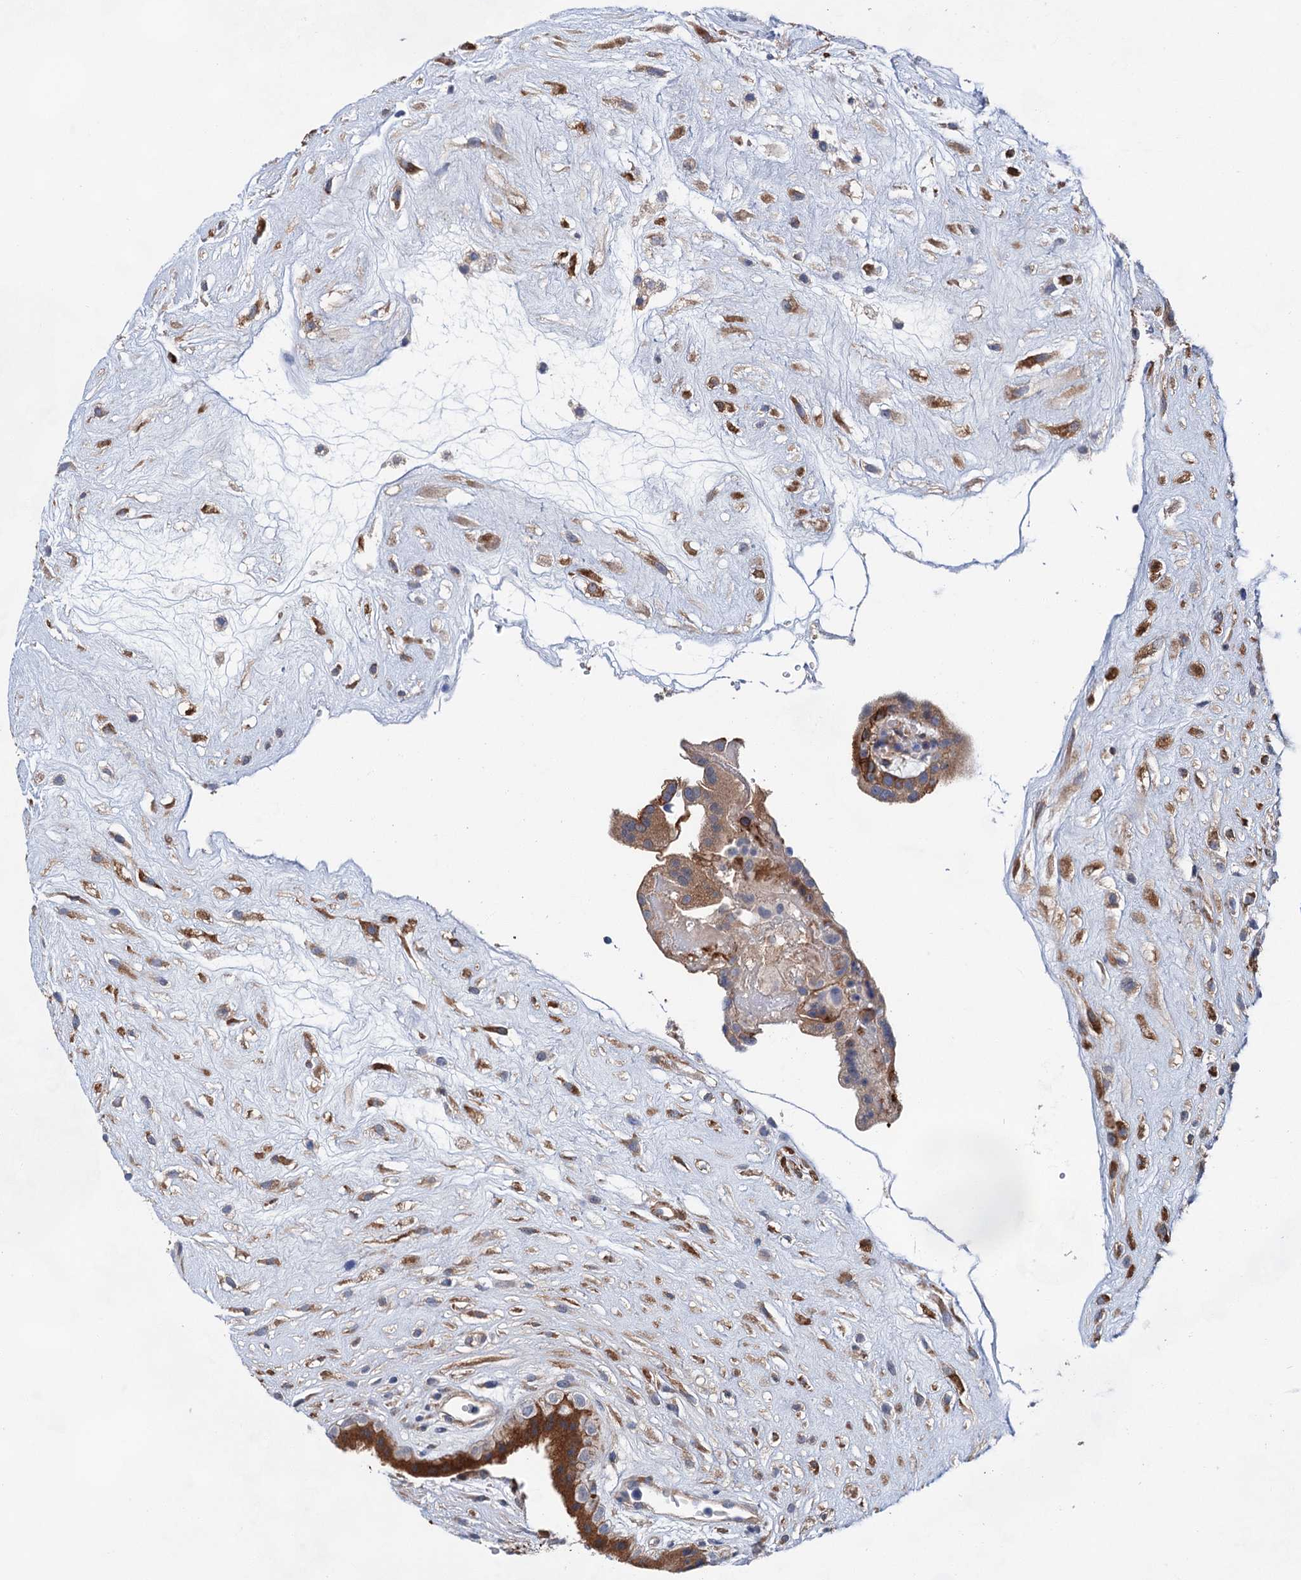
{"staining": {"intensity": "strong", "quantity": ">75%", "location": "cytoplasmic/membranous"}, "tissue": "placenta", "cell_type": "Trophoblastic cells", "image_type": "normal", "snomed": [{"axis": "morphology", "description": "Normal tissue, NOS"}, {"axis": "topography", "description": "Placenta"}], "caption": "This image shows IHC staining of normal placenta, with high strong cytoplasmic/membranous expression in about >75% of trophoblastic cells.", "gene": "MORN3", "patient": {"sex": "female", "age": 18}}